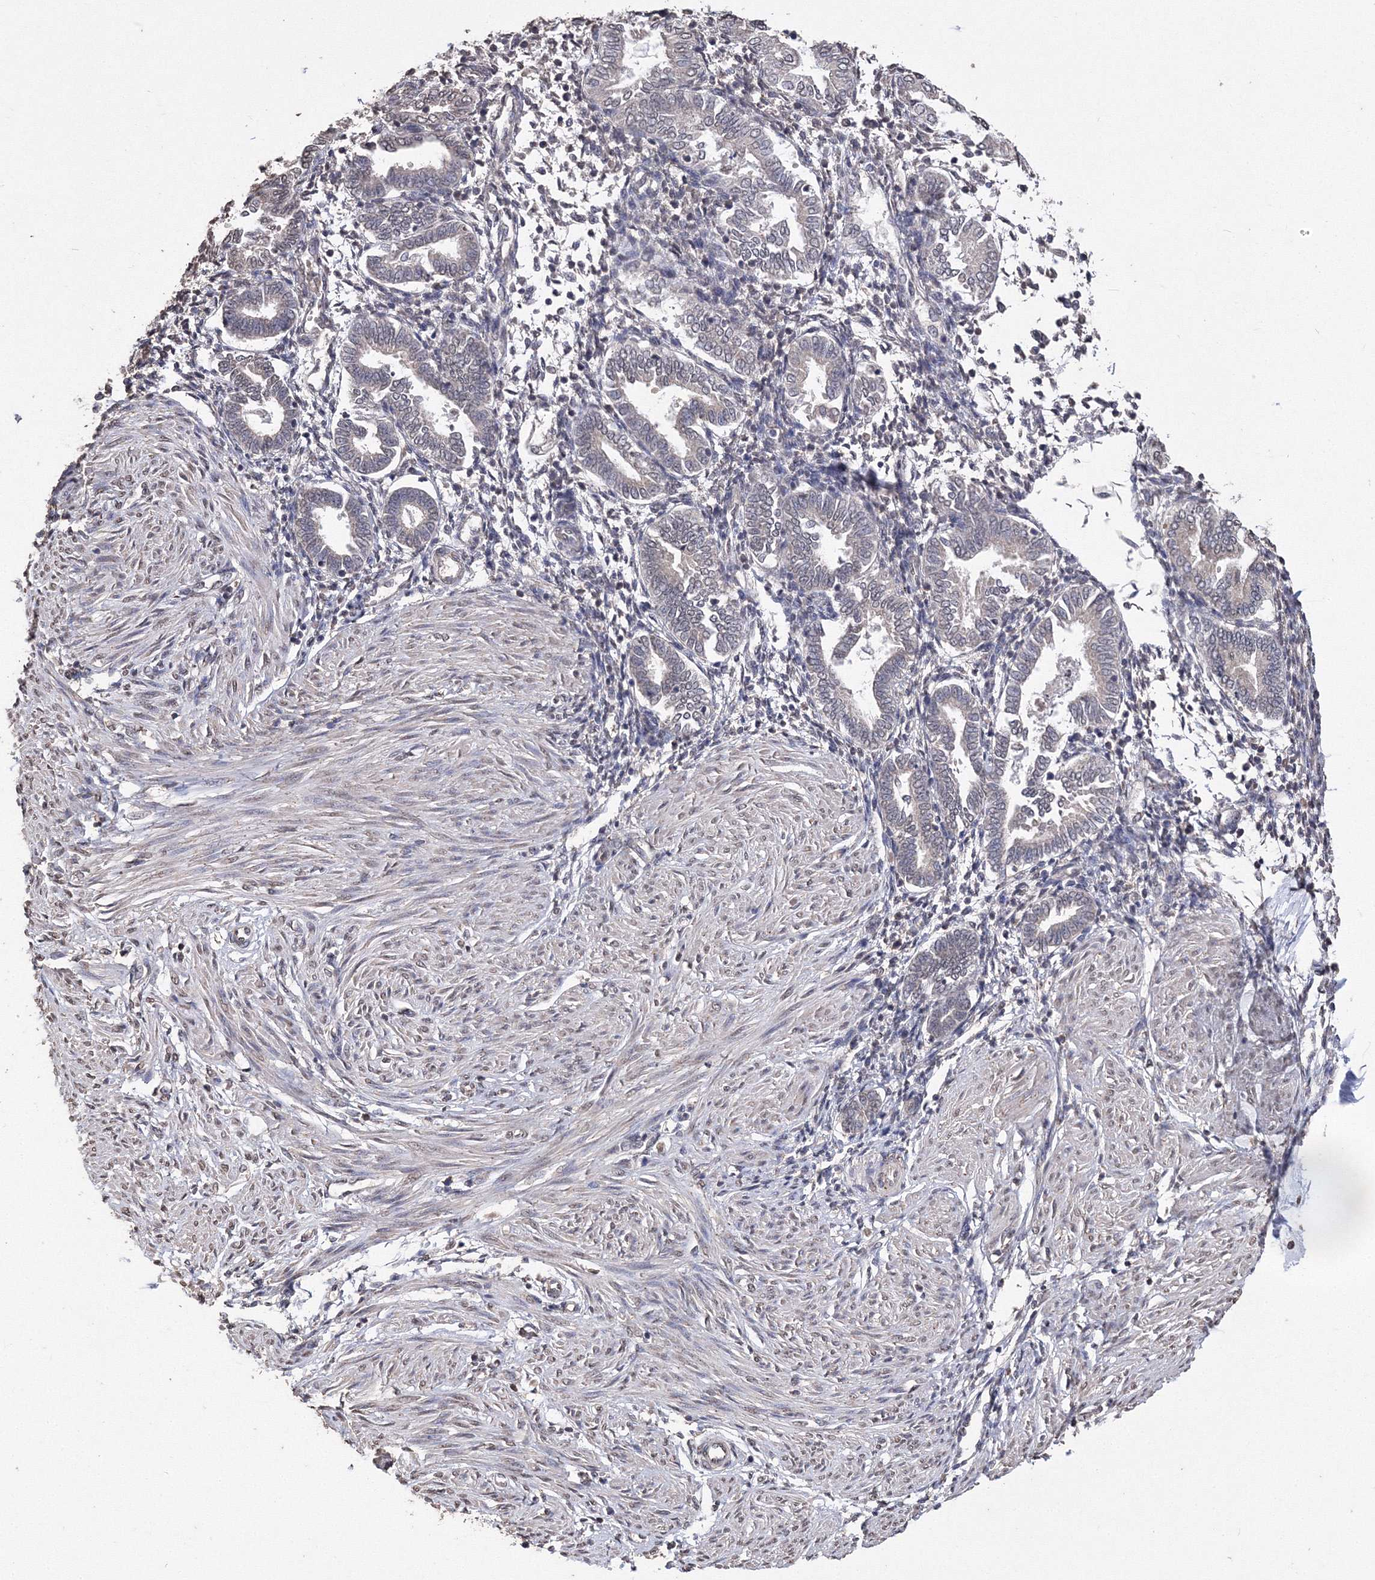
{"staining": {"intensity": "negative", "quantity": "none", "location": "none"}, "tissue": "endometrium", "cell_type": "Cells in endometrial stroma", "image_type": "normal", "snomed": [{"axis": "morphology", "description": "Normal tissue, NOS"}, {"axis": "topography", "description": "Endometrium"}], "caption": "The photomicrograph reveals no staining of cells in endometrial stroma in normal endometrium.", "gene": "GPN1", "patient": {"sex": "female", "age": 53}}